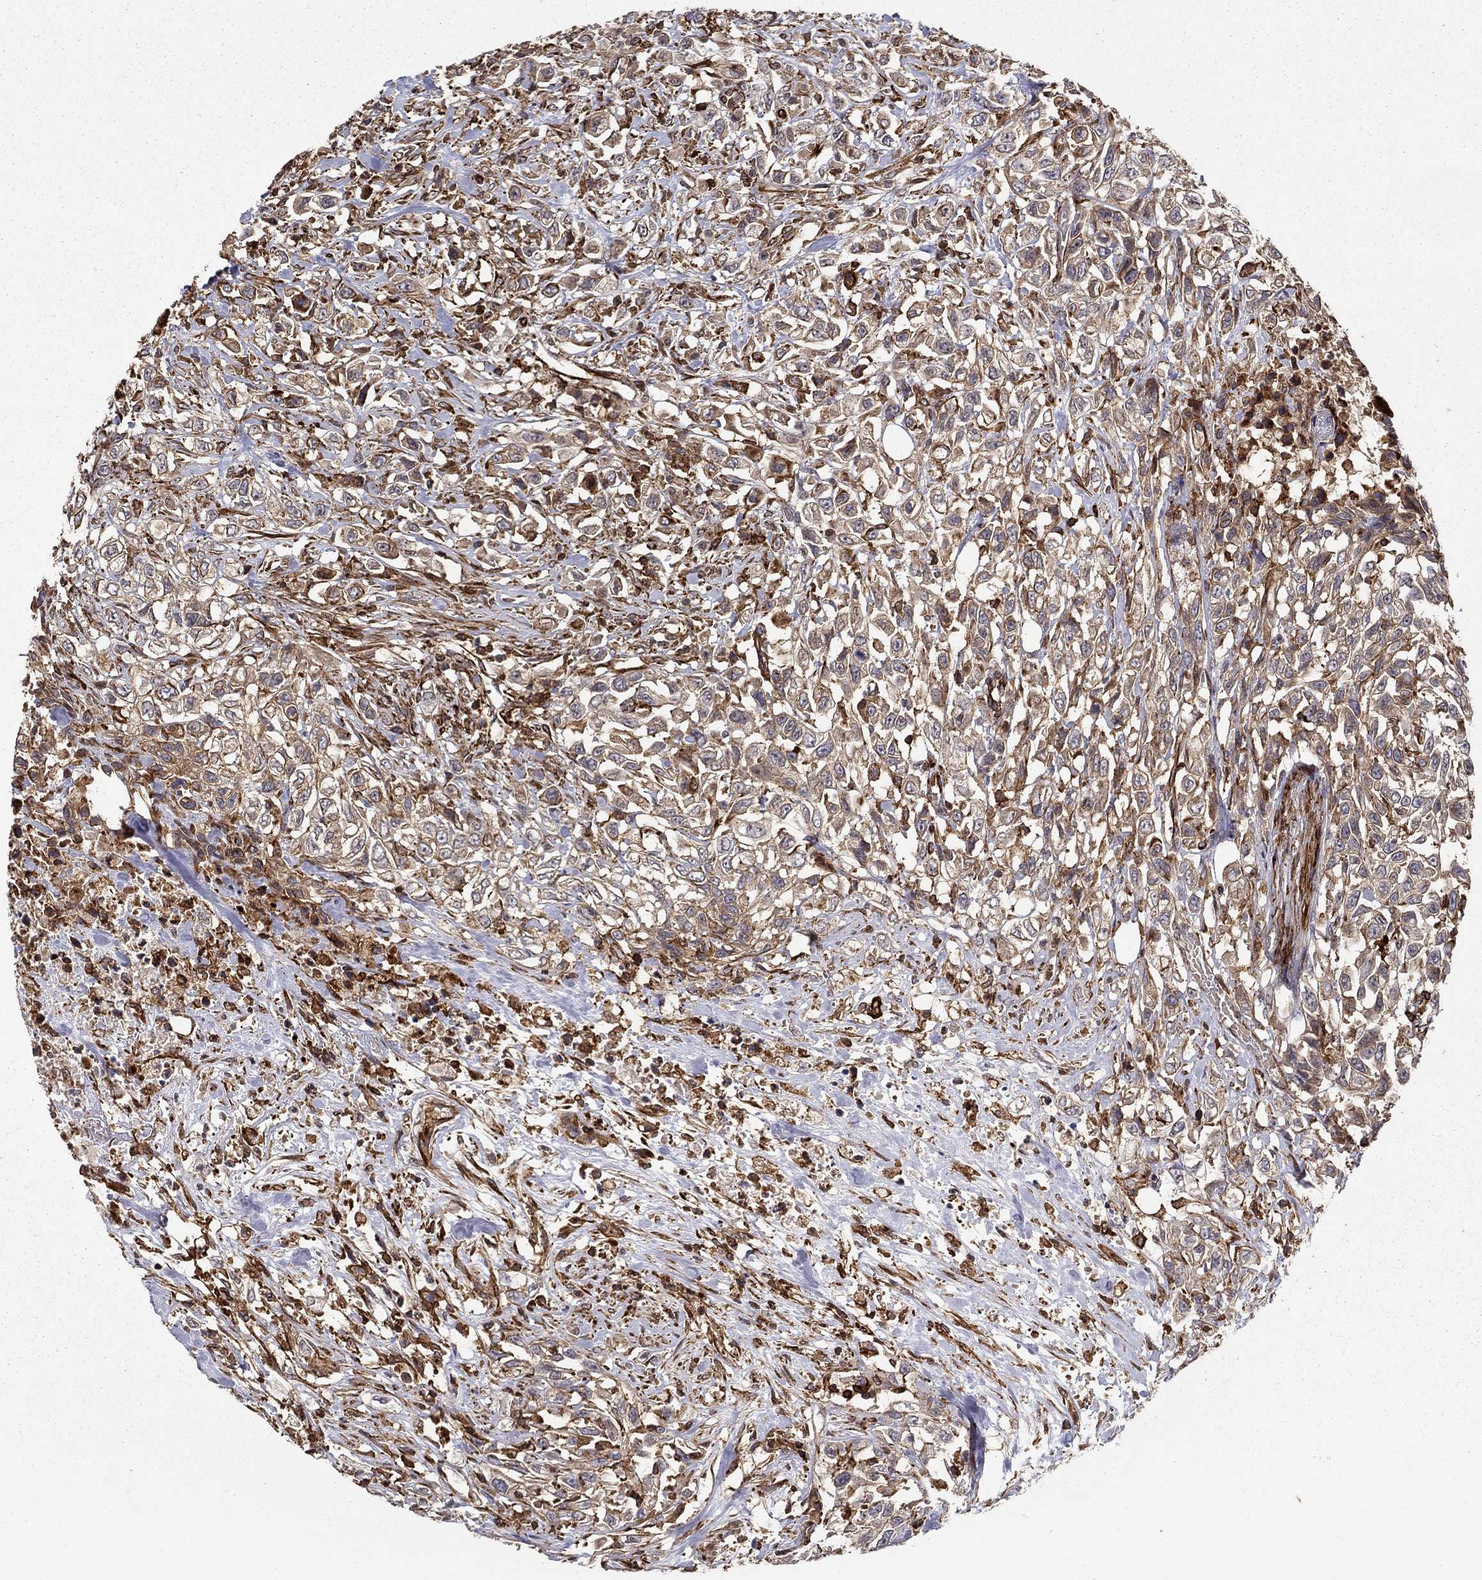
{"staining": {"intensity": "weak", "quantity": "25%-75%", "location": "cytoplasmic/membranous"}, "tissue": "urothelial cancer", "cell_type": "Tumor cells", "image_type": "cancer", "snomed": [{"axis": "morphology", "description": "Urothelial carcinoma, High grade"}, {"axis": "topography", "description": "Urinary bladder"}], "caption": "Urothelial carcinoma (high-grade) stained for a protein shows weak cytoplasmic/membranous positivity in tumor cells.", "gene": "ADM", "patient": {"sex": "female", "age": 56}}